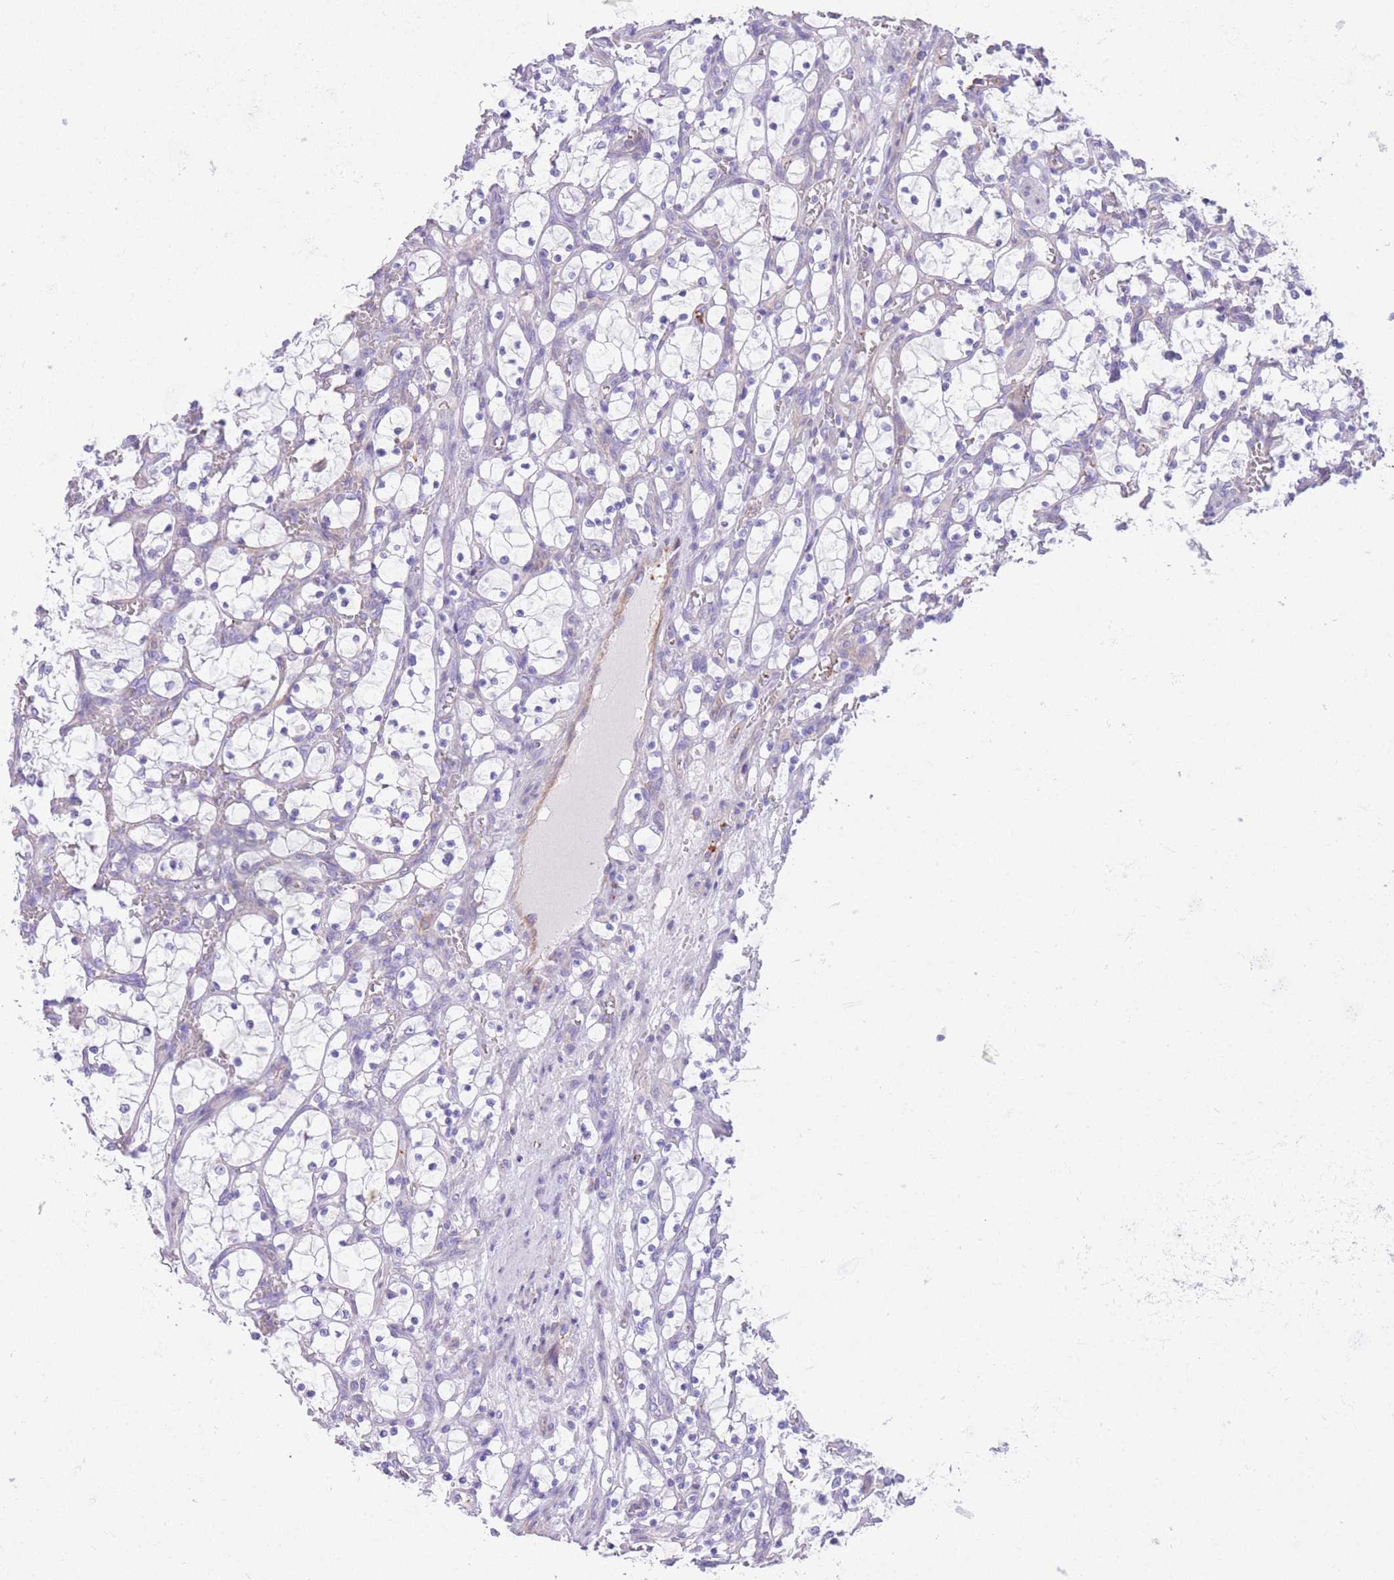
{"staining": {"intensity": "negative", "quantity": "none", "location": "none"}, "tissue": "renal cancer", "cell_type": "Tumor cells", "image_type": "cancer", "snomed": [{"axis": "morphology", "description": "Adenocarcinoma, NOS"}, {"axis": "topography", "description": "Kidney"}], "caption": "The IHC histopathology image has no significant positivity in tumor cells of renal adenocarcinoma tissue.", "gene": "LDB3", "patient": {"sex": "female", "age": 69}}